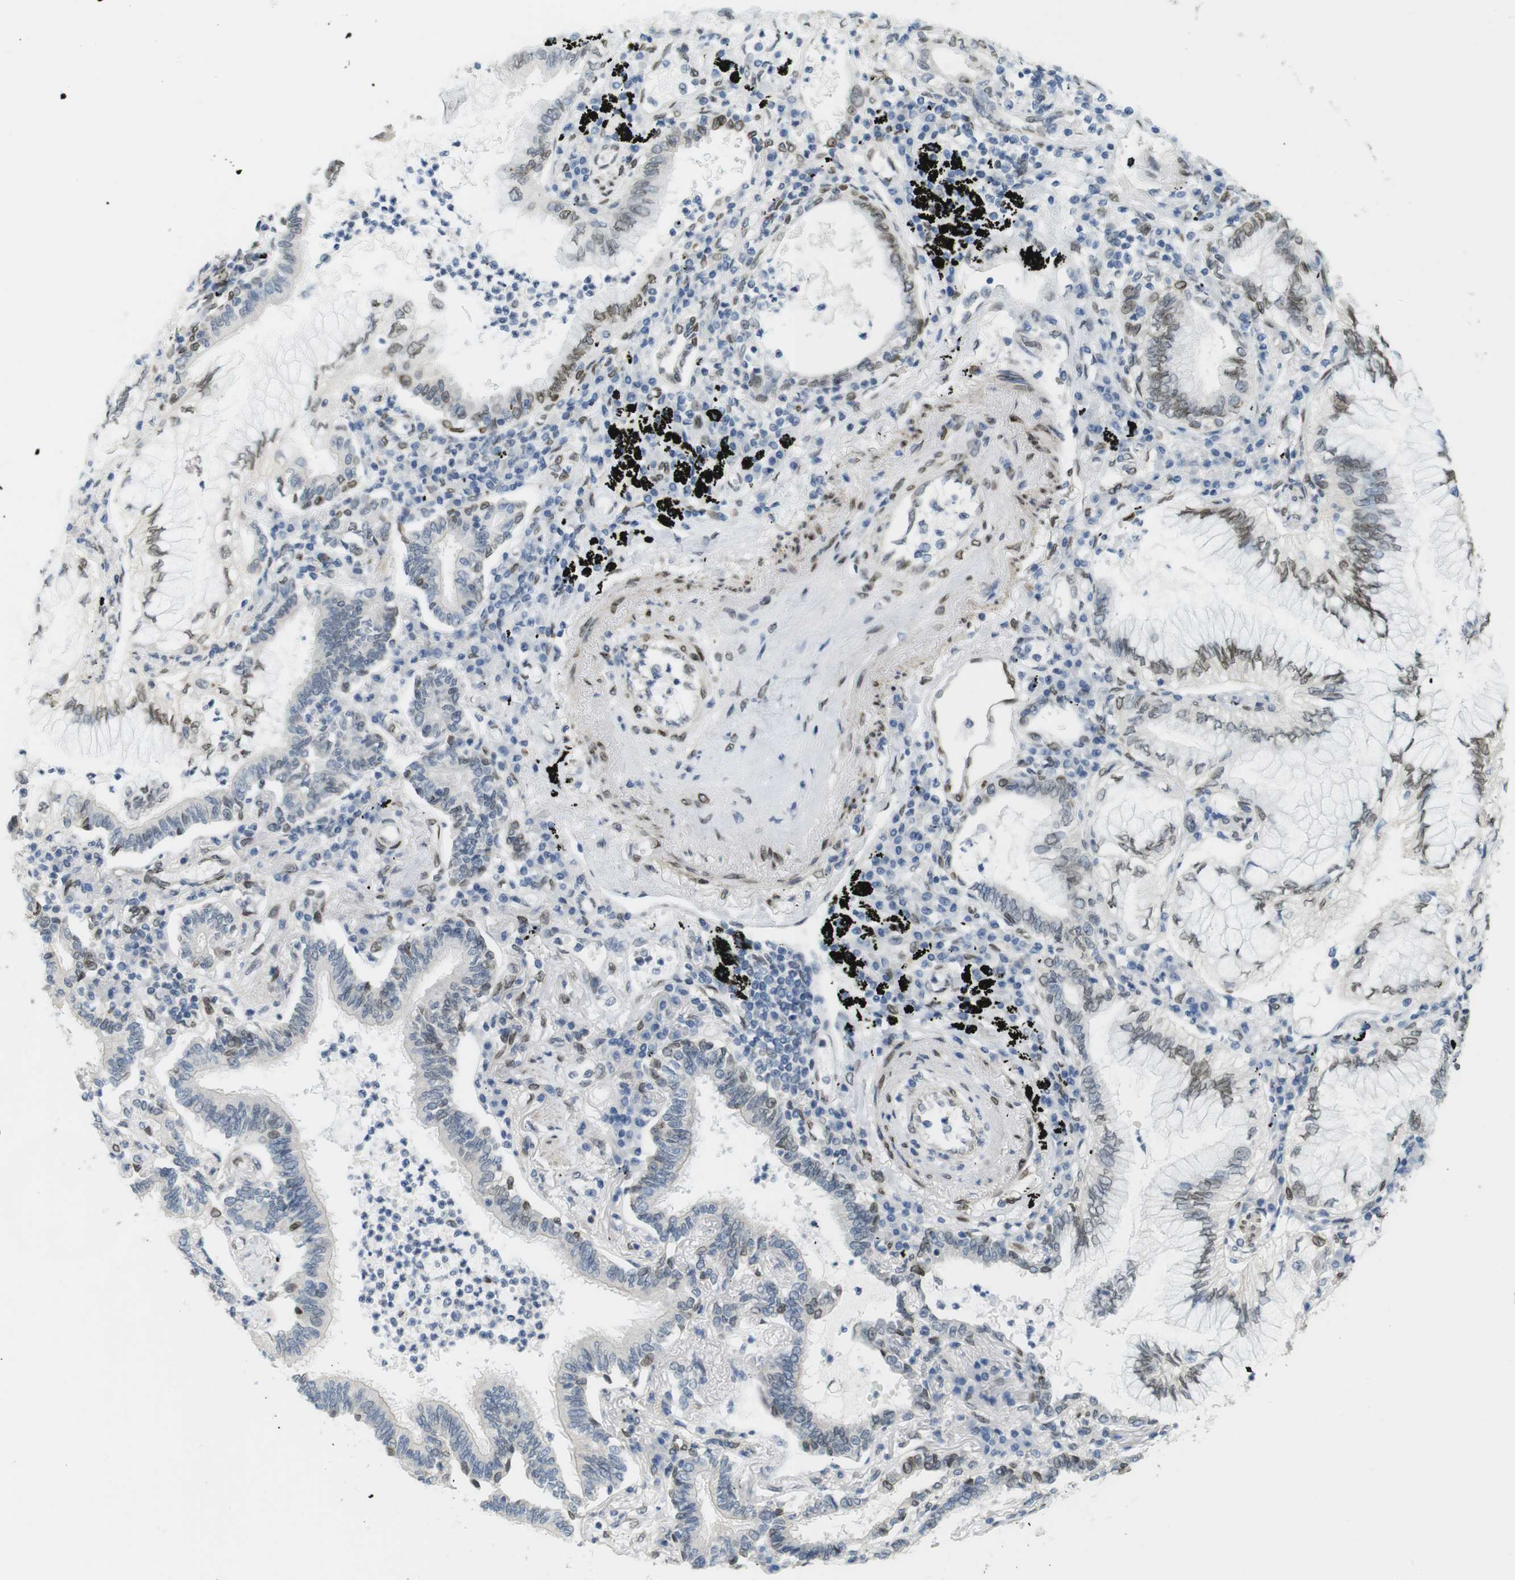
{"staining": {"intensity": "moderate", "quantity": "25%-75%", "location": "cytoplasmic/membranous,nuclear"}, "tissue": "lung cancer", "cell_type": "Tumor cells", "image_type": "cancer", "snomed": [{"axis": "morphology", "description": "Normal tissue, NOS"}, {"axis": "morphology", "description": "Adenocarcinoma, NOS"}, {"axis": "topography", "description": "Bronchus"}, {"axis": "topography", "description": "Lung"}], "caption": "Human lung adenocarcinoma stained with a protein marker exhibits moderate staining in tumor cells.", "gene": "ARL6IP6", "patient": {"sex": "female", "age": 70}}